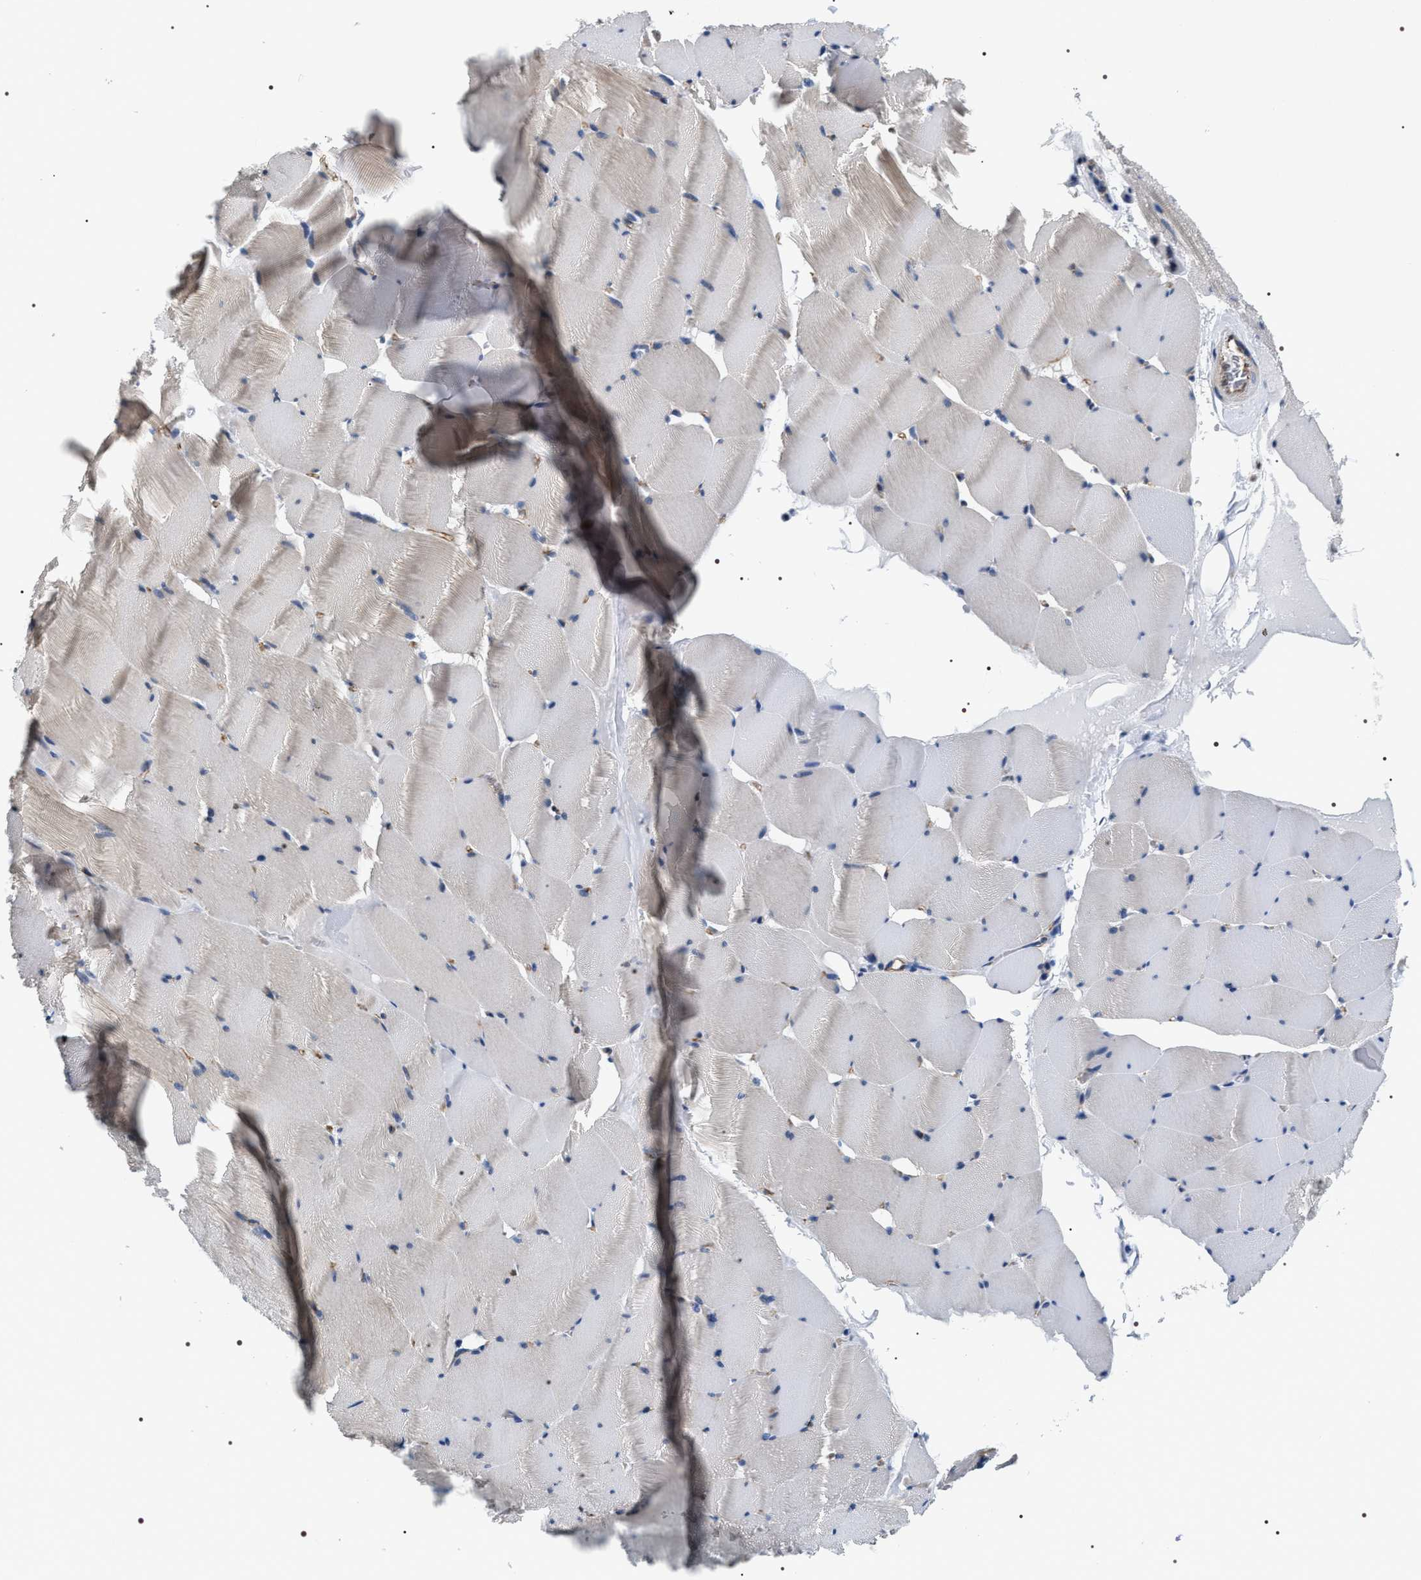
{"staining": {"intensity": "moderate", "quantity": "<25%", "location": "cytoplasmic/membranous"}, "tissue": "skeletal muscle", "cell_type": "Myocytes", "image_type": "normal", "snomed": [{"axis": "morphology", "description": "Normal tissue, NOS"}, {"axis": "topography", "description": "Skeletal muscle"}], "caption": "Protein analysis of benign skeletal muscle exhibits moderate cytoplasmic/membranous staining in about <25% of myocytes. The protein of interest is shown in brown color, while the nuclei are stained blue.", "gene": "PKD1L1", "patient": {"sex": "male", "age": 62}}